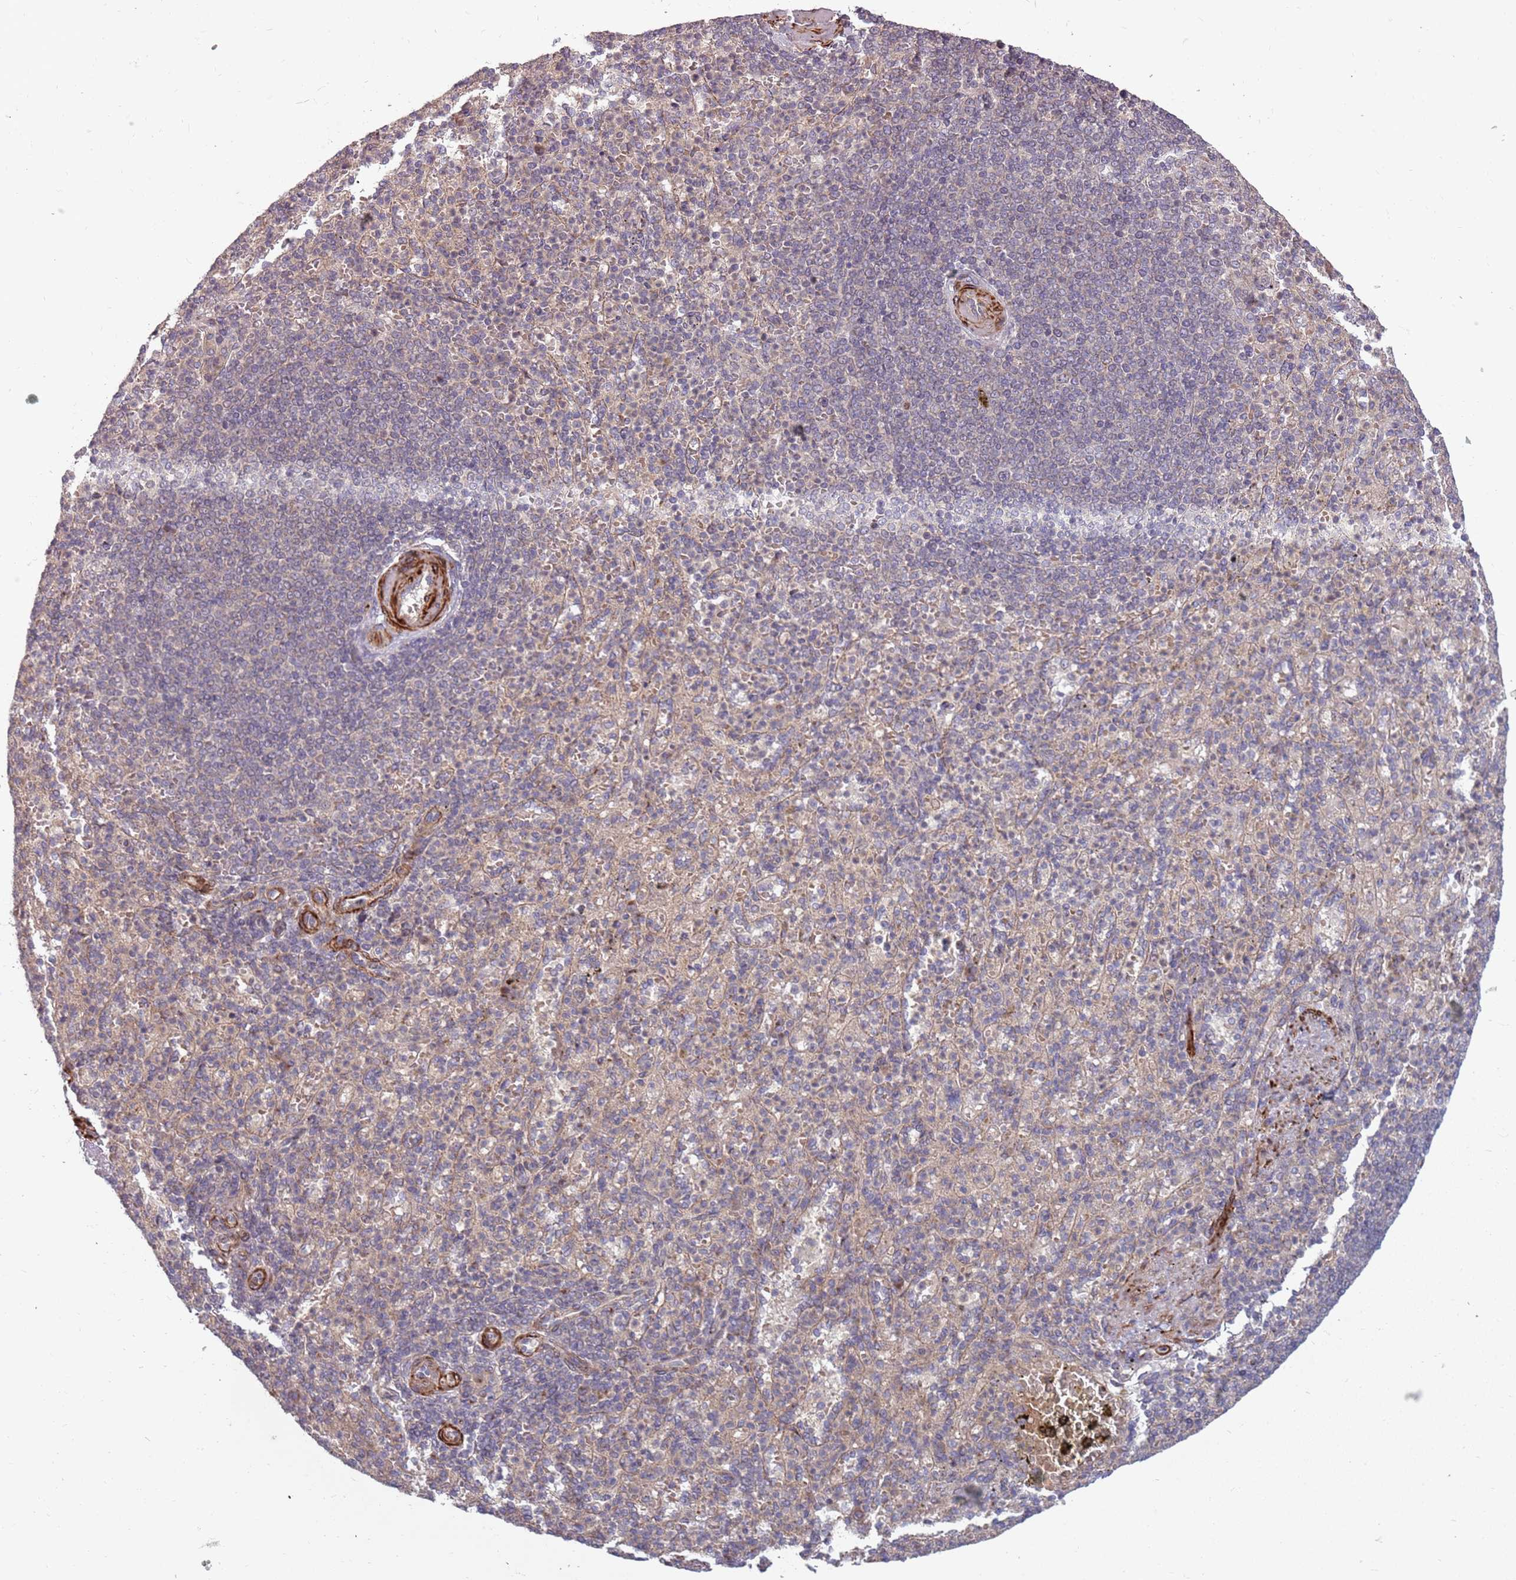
{"staining": {"intensity": "negative", "quantity": "none", "location": "none"}, "tissue": "spleen", "cell_type": "Cells in red pulp", "image_type": "normal", "snomed": [{"axis": "morphology", "description": "Normal tissue, NOS"}, {"axis": "topography", "description": "Spleen"}], "caption": "Protein analysis of normal spleen demonstrates no significant staining in cells in red pulp. Nuclei are stained in blue.", "gene": "PLD6", "patient": {"sex": "female", "age": 74}}